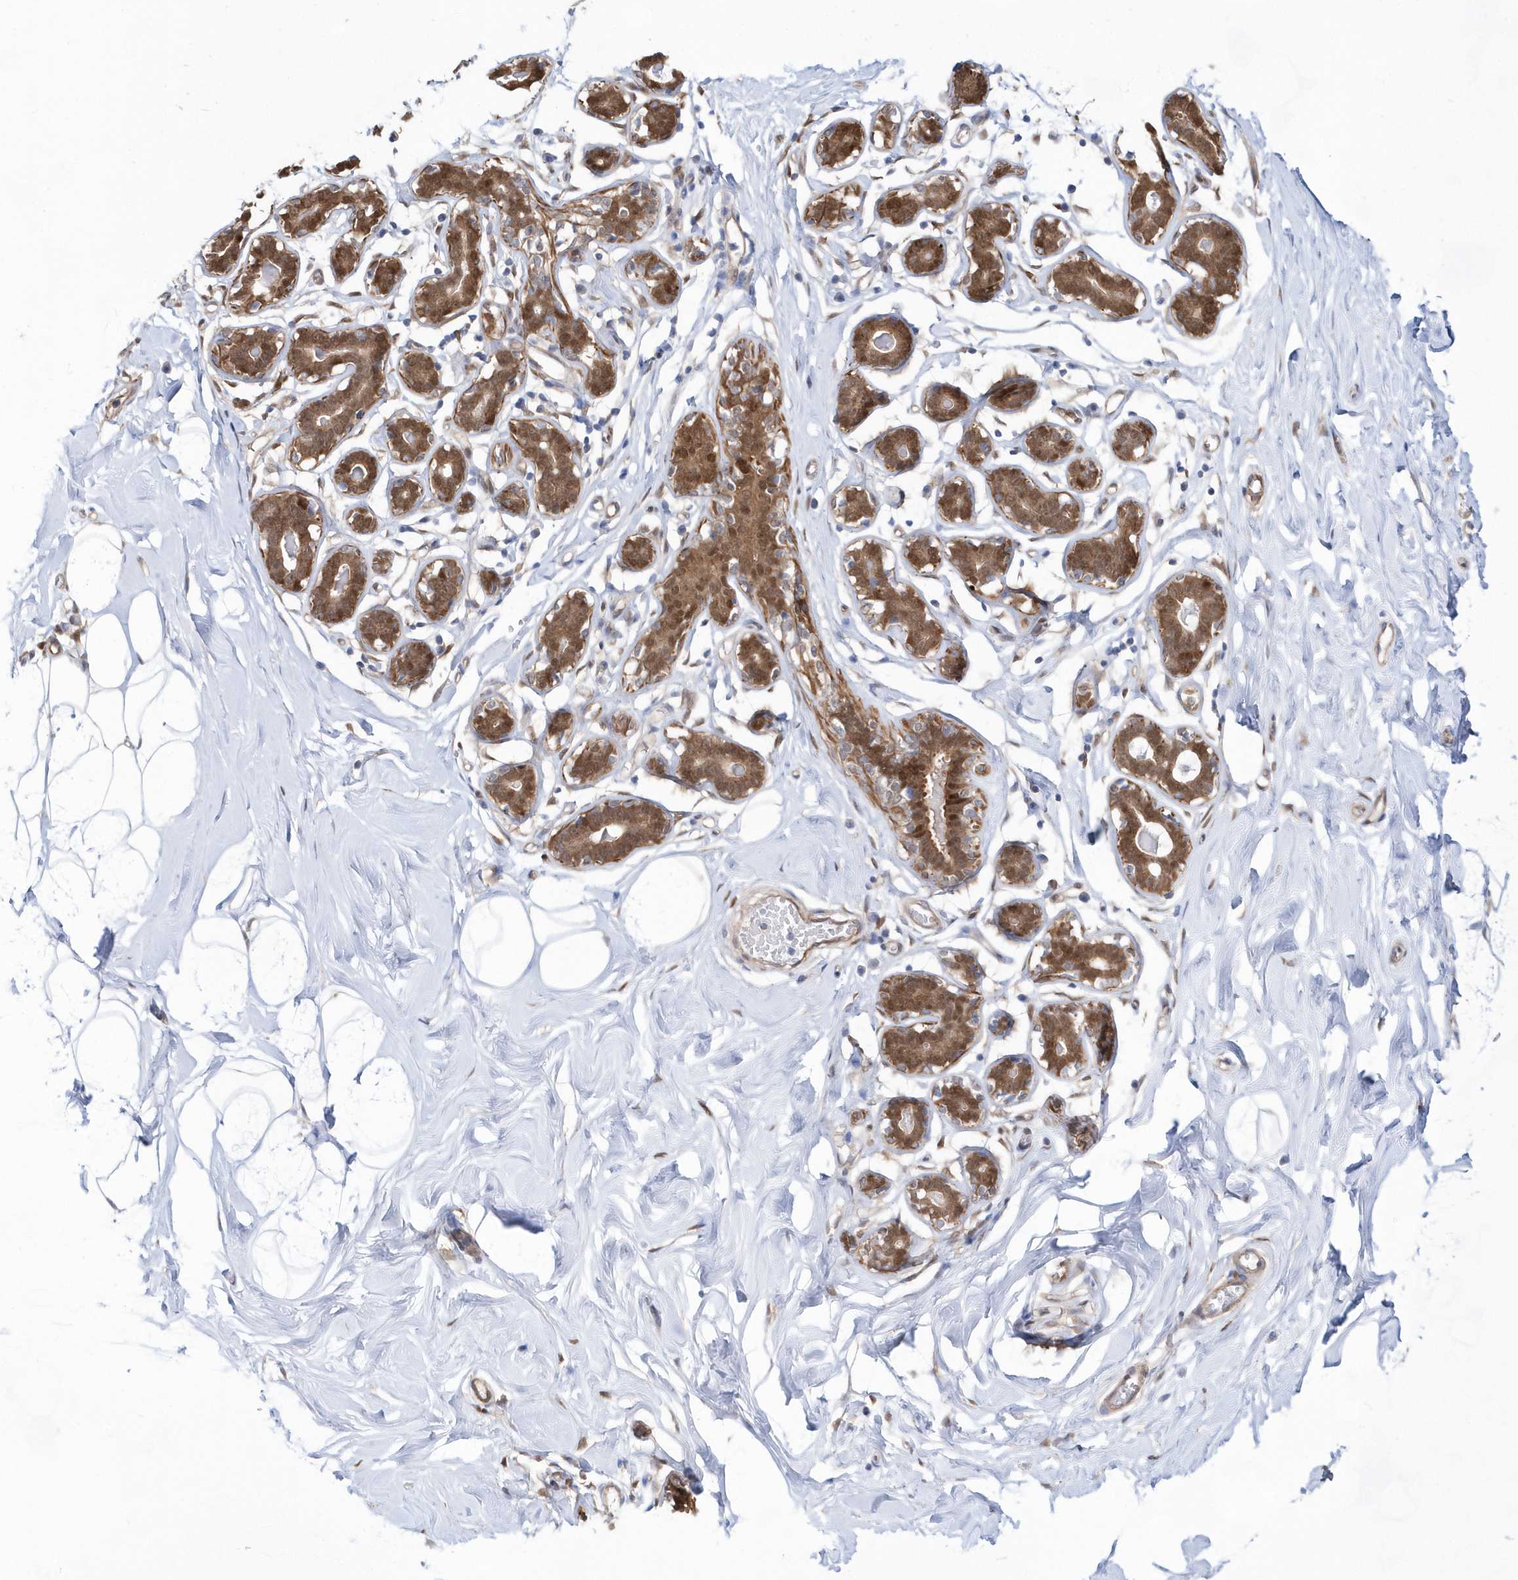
{"staining": {"intensity": "moderate", "quantity": ">75%", "location": "nuclear"}, "tissue": "breast", "cell_type": "Adipocytes", "image_type": "normal", "snomed": [{"axis": "morphology", "description": "Normal tissue, NOS"}, {"axis": "topography", "description": "Breast"}], "caption": "Immunohistochemistry (IHC) staining of normal breast, which shows medium levels of moderate nuclear expression in about >75% of adipocytes indicating moderate nuclear protein positivity. The staining was performed using DAB (brown) for protein detection and nuclei were counterstained in hematoxylin (blue).", "gene": "BDH2", "patient": {"sex": "female", "age": 26}}